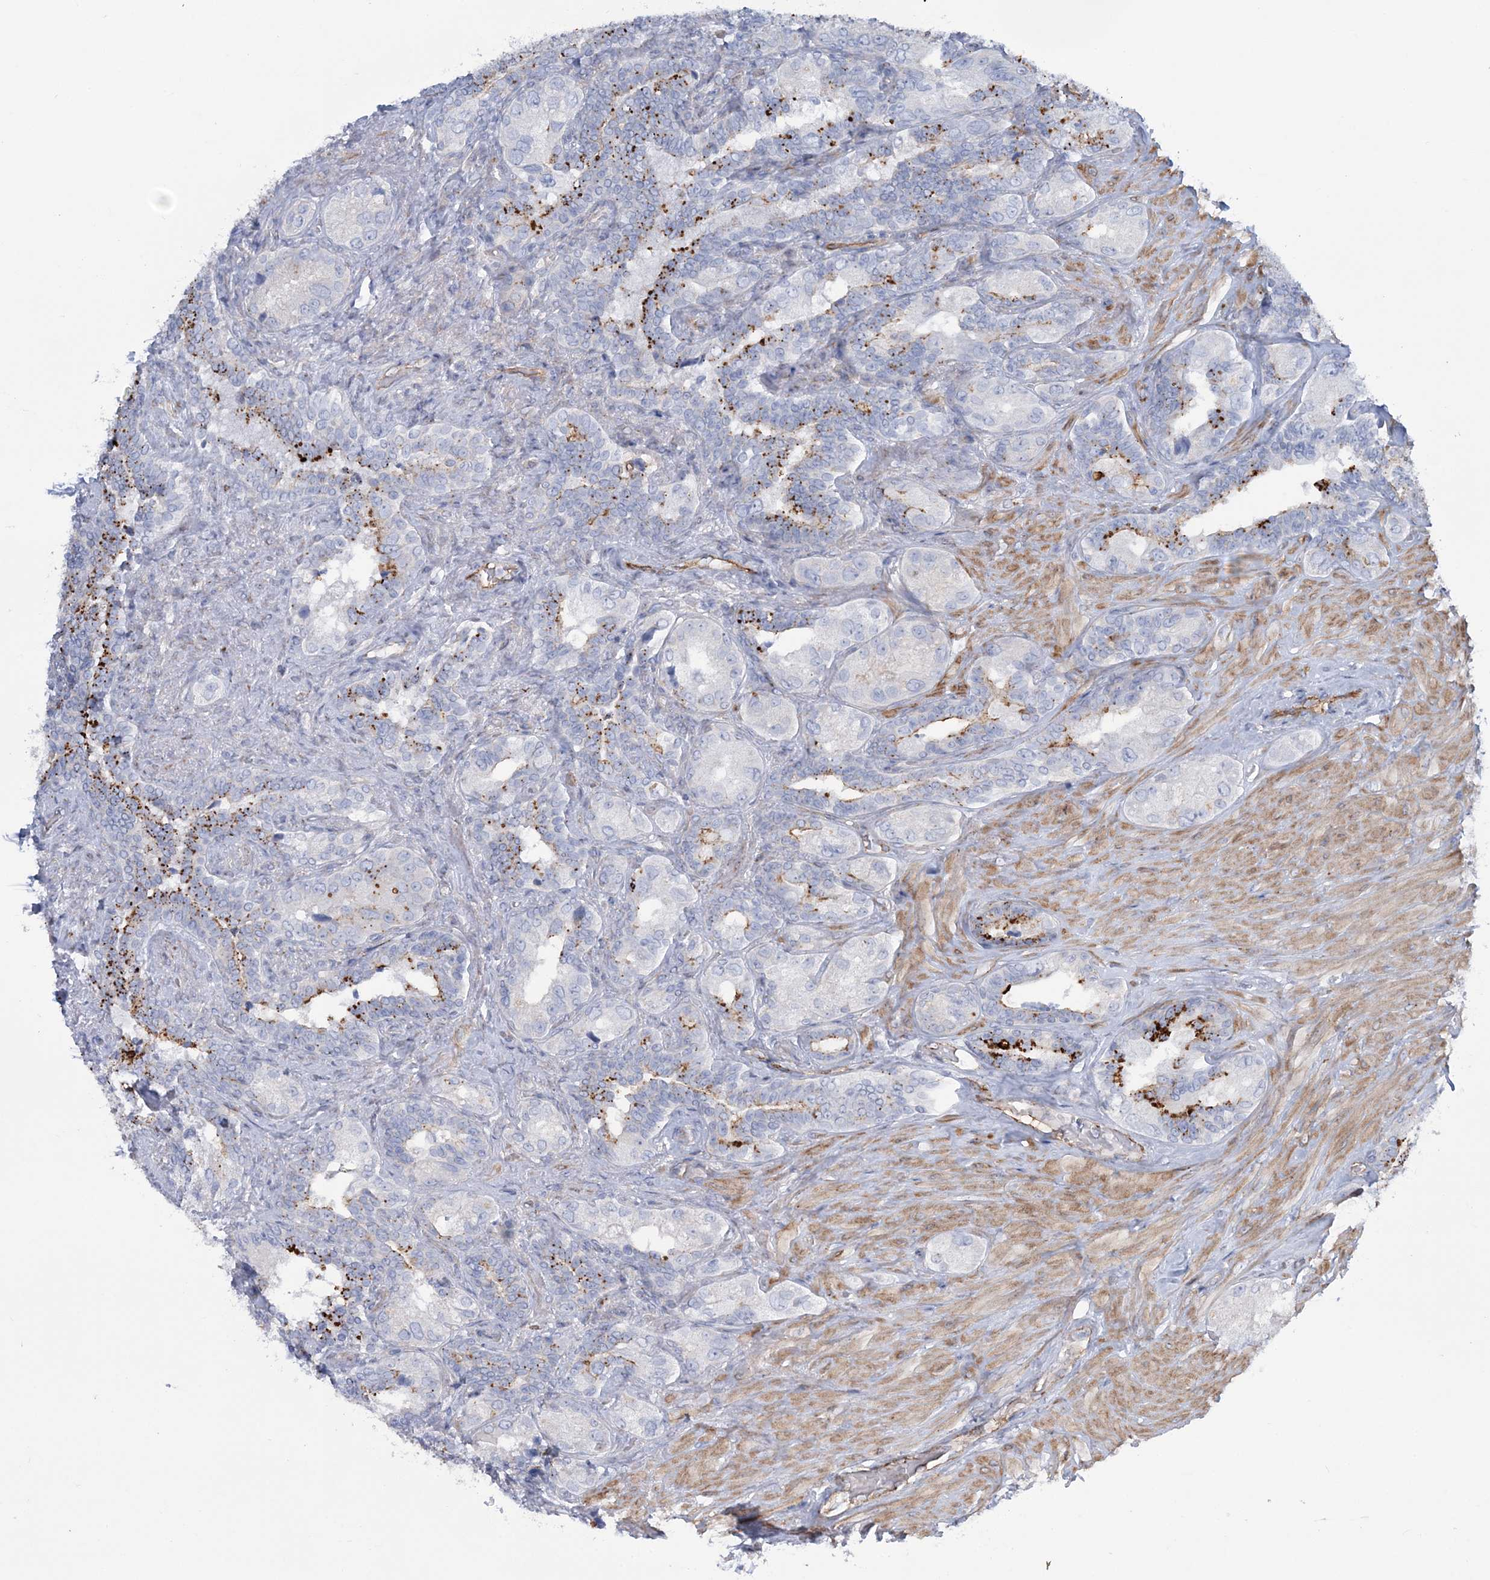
{"staining": {"intensity": "negative", "quantity": "none", "location": "none"}, "tissue": "seminal vesicle", "cell_type": "Glandular cells", "image_type": "normal", "snomed": [{"axis": "morphology", "description": "Normal tissue, NOS"}, {"axis": "topography", "description": "Seminal veicle"}, {"axis": "topography", "description": "Peripheral nerve tissue"}], "caption": "Immunohistochemistry (IHC) image of benign seminal vesicle: seminal vesicle stained with DAB (3,3'-diaminobenzidine) reveals no significant protein staining in glandular cells.", "gene": "RAB11FIP5", "patient": {"sex": "male", "age": 67}}